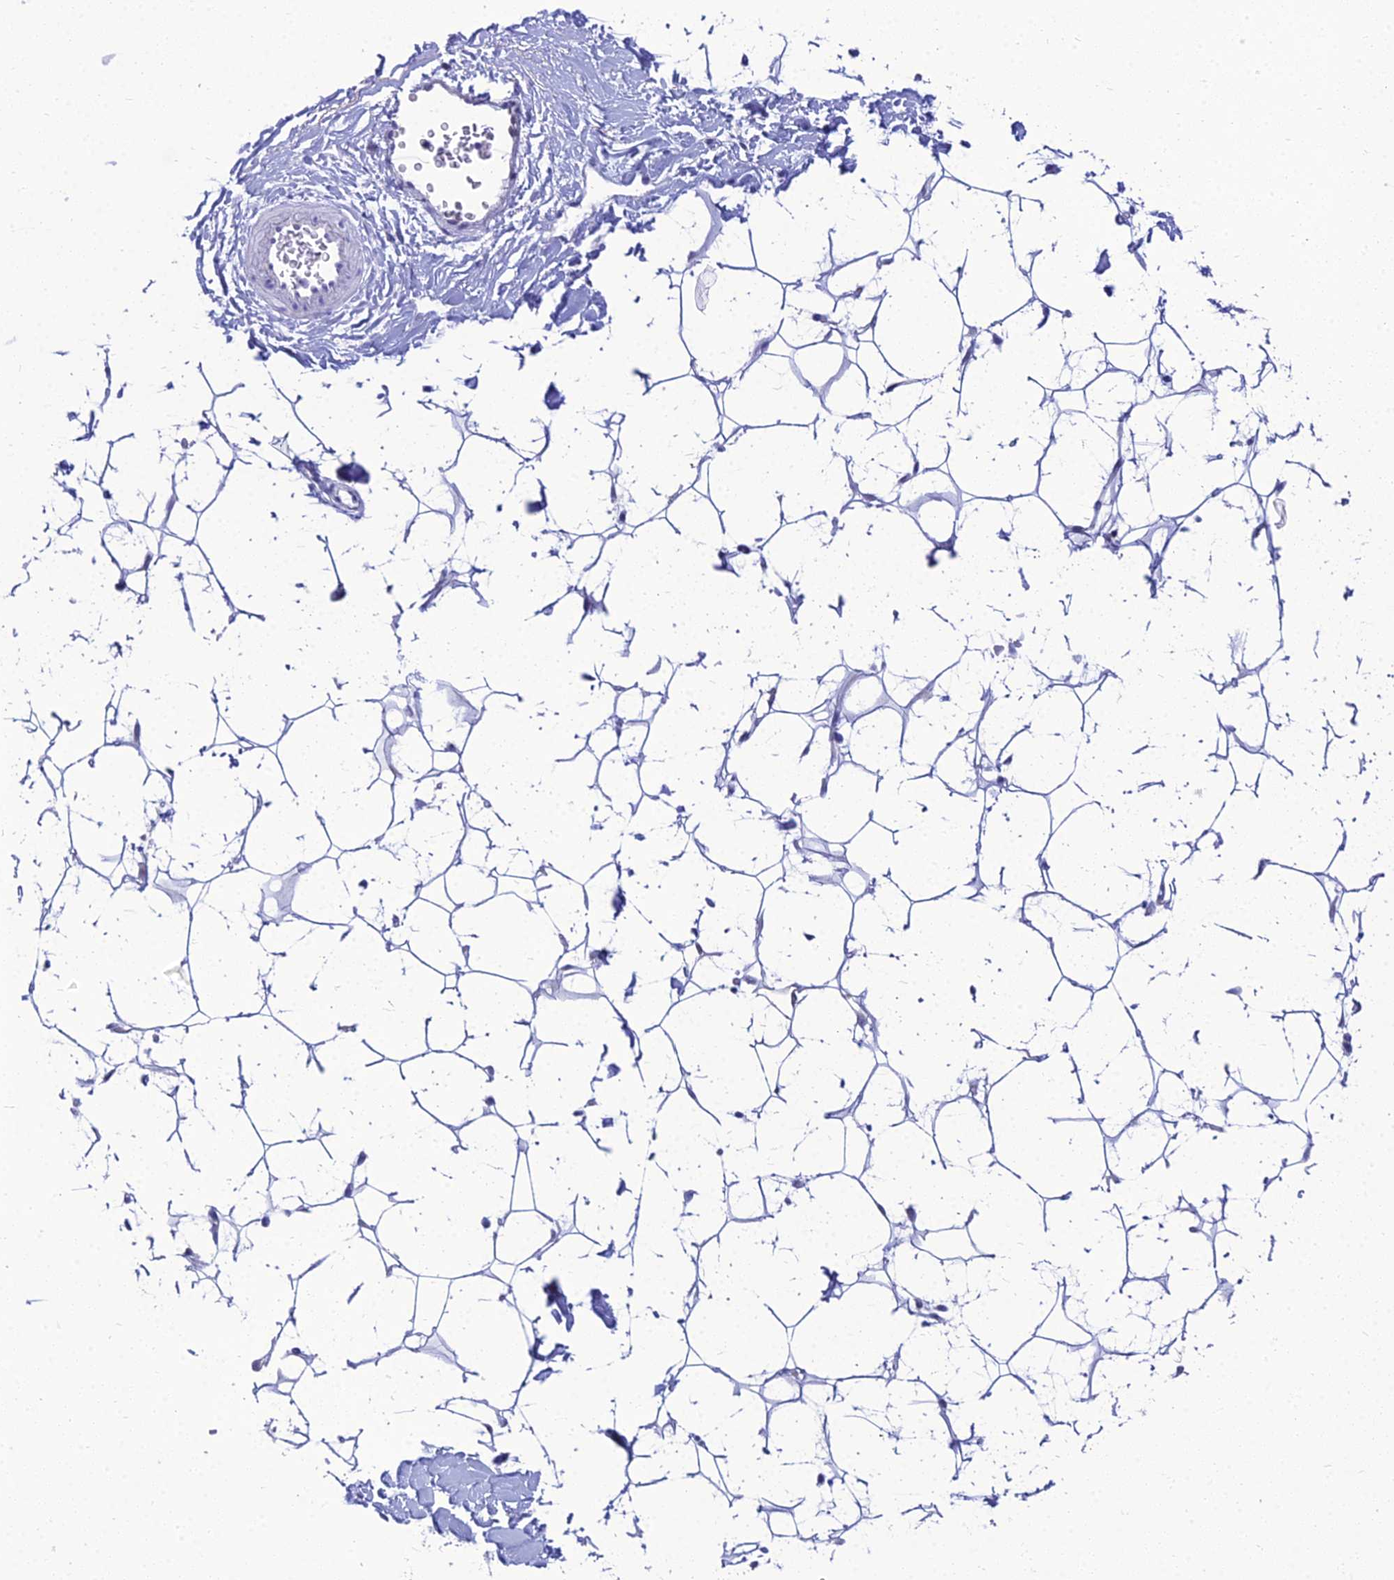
{"staining": {"intensity": "negative", "quantity": "none", "location": "none"}, "tissue": "adipose tissue", "cell_type": "Adipocytes", "image_type": "normal", "snomed": [{"axis": "morphology", "description": "Normal tissue, NOS"}, {"axis": "topography", "description": "Breast"}], "caption": "High magnification brightfield microscopy of benign adipose tissue stained with DAB (3,3'-diaminobenzidine) (brown) and counterstained with hematoxylin (blue): adipocytes show no significant expression. (DAB immunohistochemistry (IHC) with hematoxylin counter stain).", "gene": "ZMIZ1", "patient": {"sex": "female", "age": 26}}